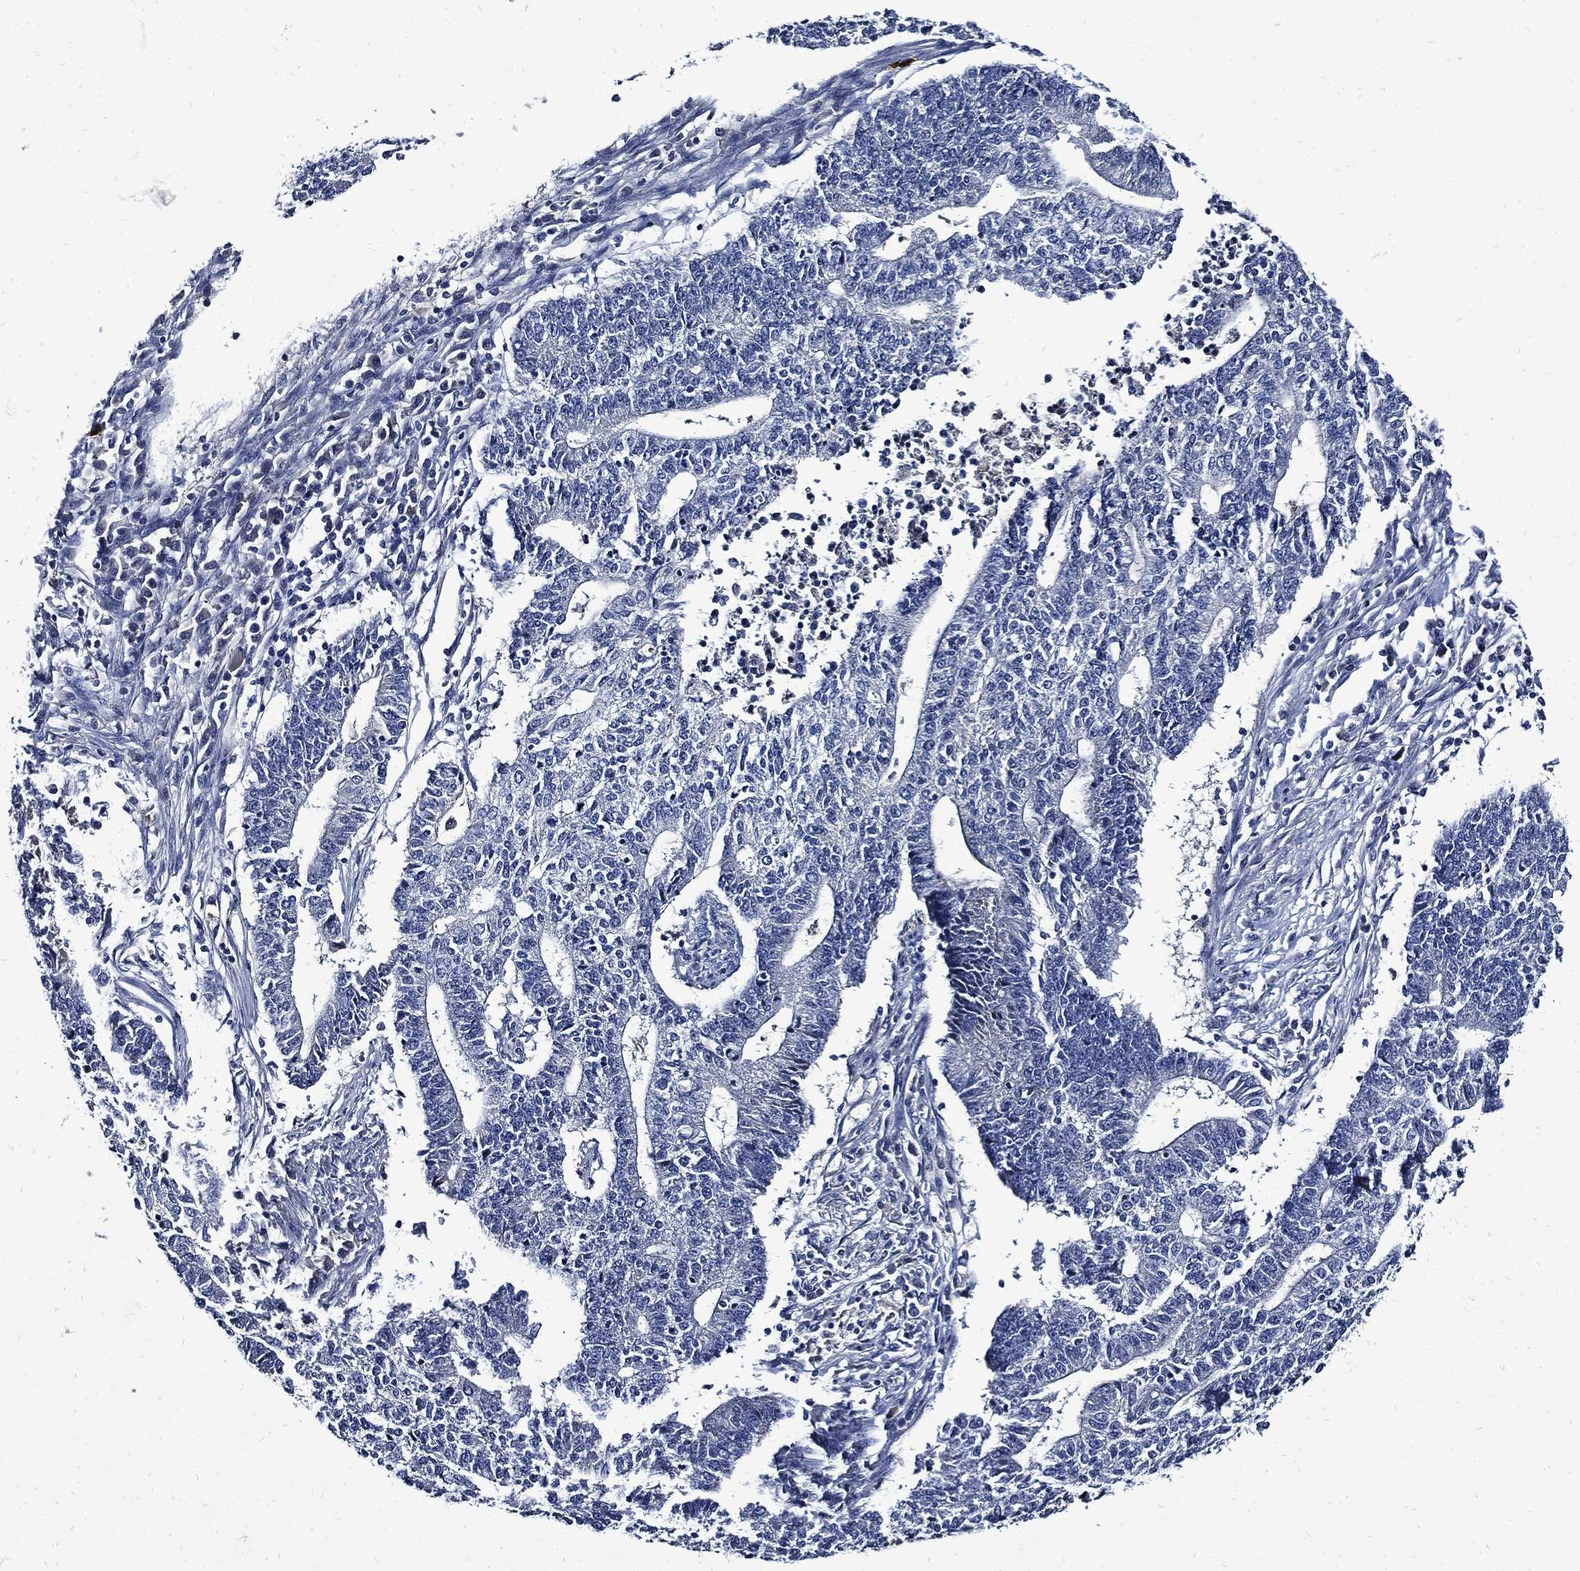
{"staining": {"intensity": "negative", "quantity": "none", "location": "none"}, "tissue": "endometrial cancer", "cell_type": "Tumor cells", "image_type": "cancer", "snomed": [{"axis": "morphology", "description": "Adenocarcinoma, NOS"}, {"axis": "topography", "description": "Uterus"}, {"axis": "topography", "description": "Endometrium"}], "caption": "Tumor cells show no significant positivity in endometrial adenocarcinoma.", "gene": "CPE", "patient": {"sex": "female", "age": 54}}